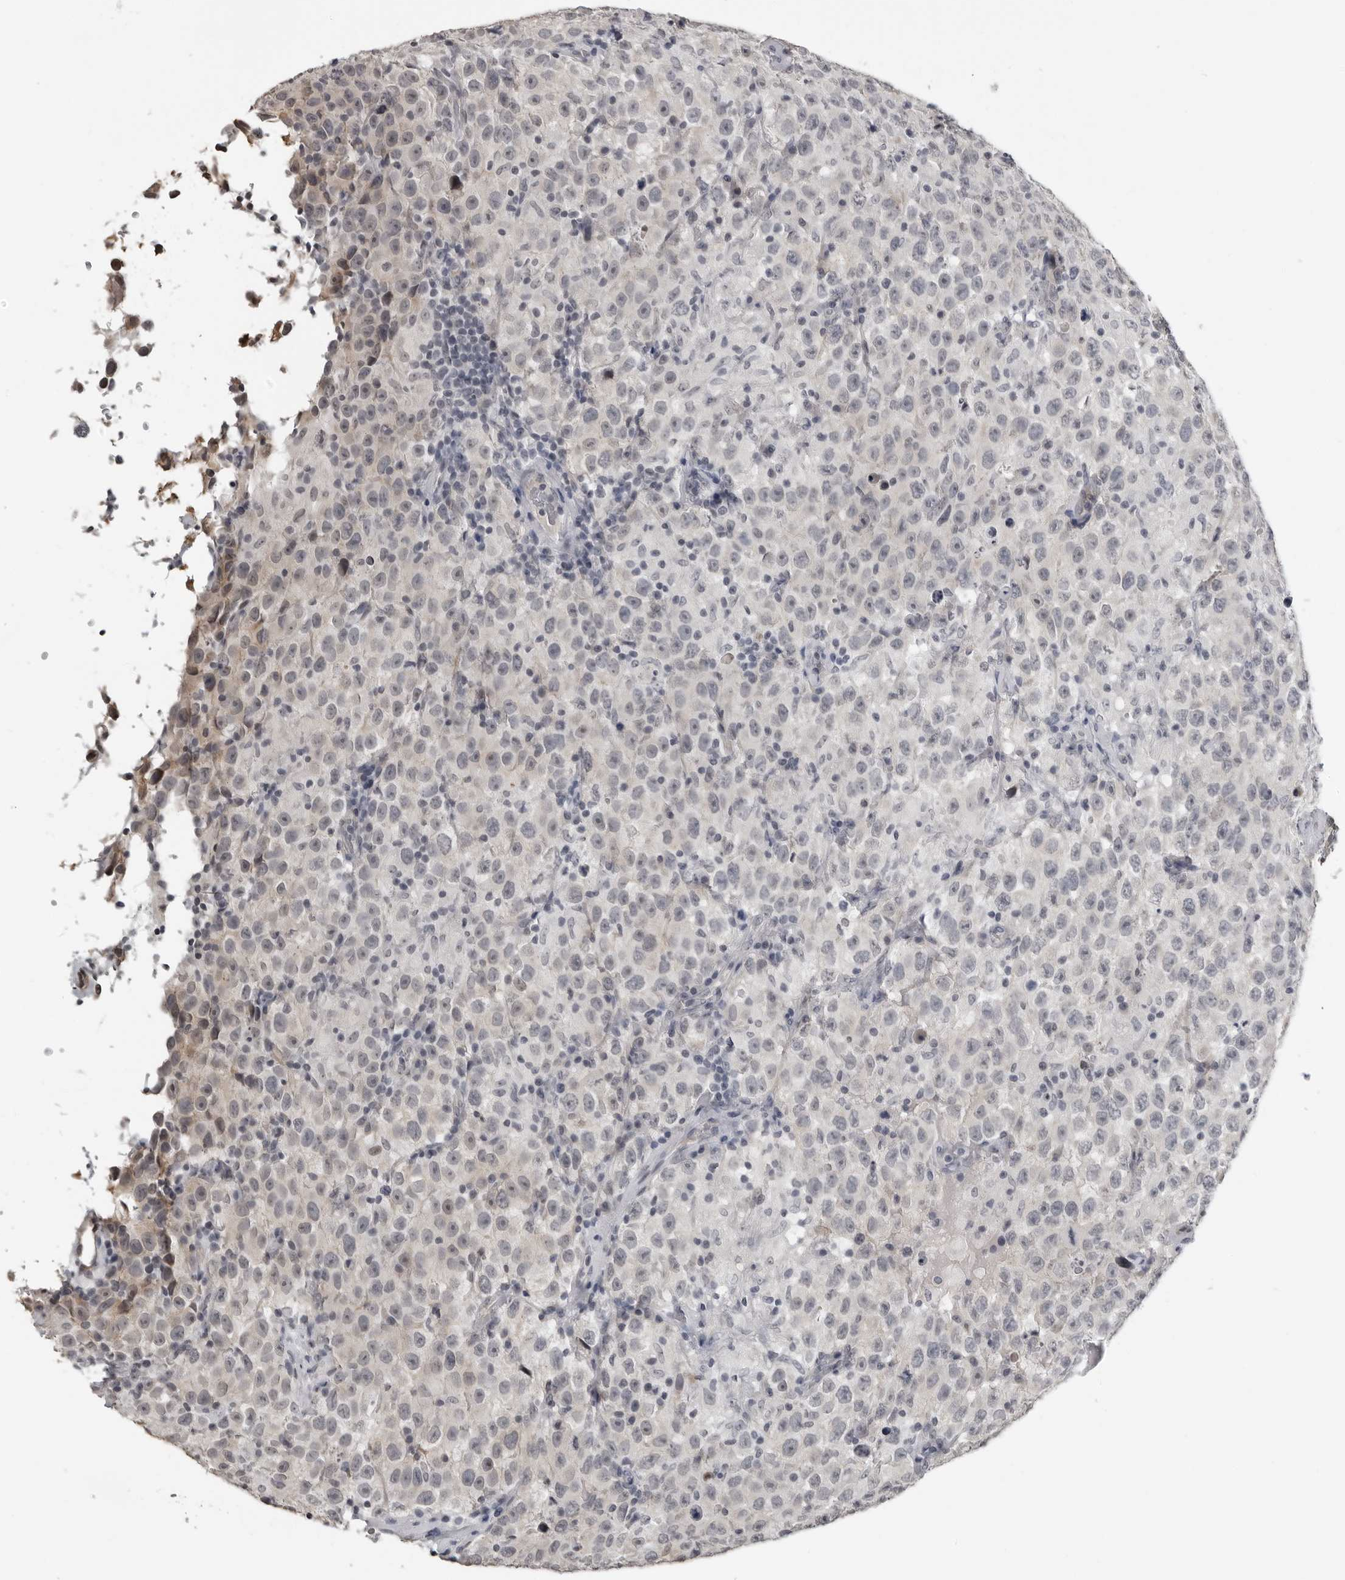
{"staining": {"intensity": "negative", "quantity": "none", "location": "none"}, "tissue": "testis cancer", "cell_type": "Tumor cells", "image_type": "cancer", "snomed": [{"axis": "morphology", "description": "Seminoma, NOS"}, {"axis": "topography", "description": "Testis"}], "caption": "High magnification brightfield microscopy of testis seminoma stained with DAB (brown) and counterstained with hematoxylin (blue): tumor cells show no significant positivity.", "gene": "PRRX2", "patient": {"sex": "male", "age": 41}}